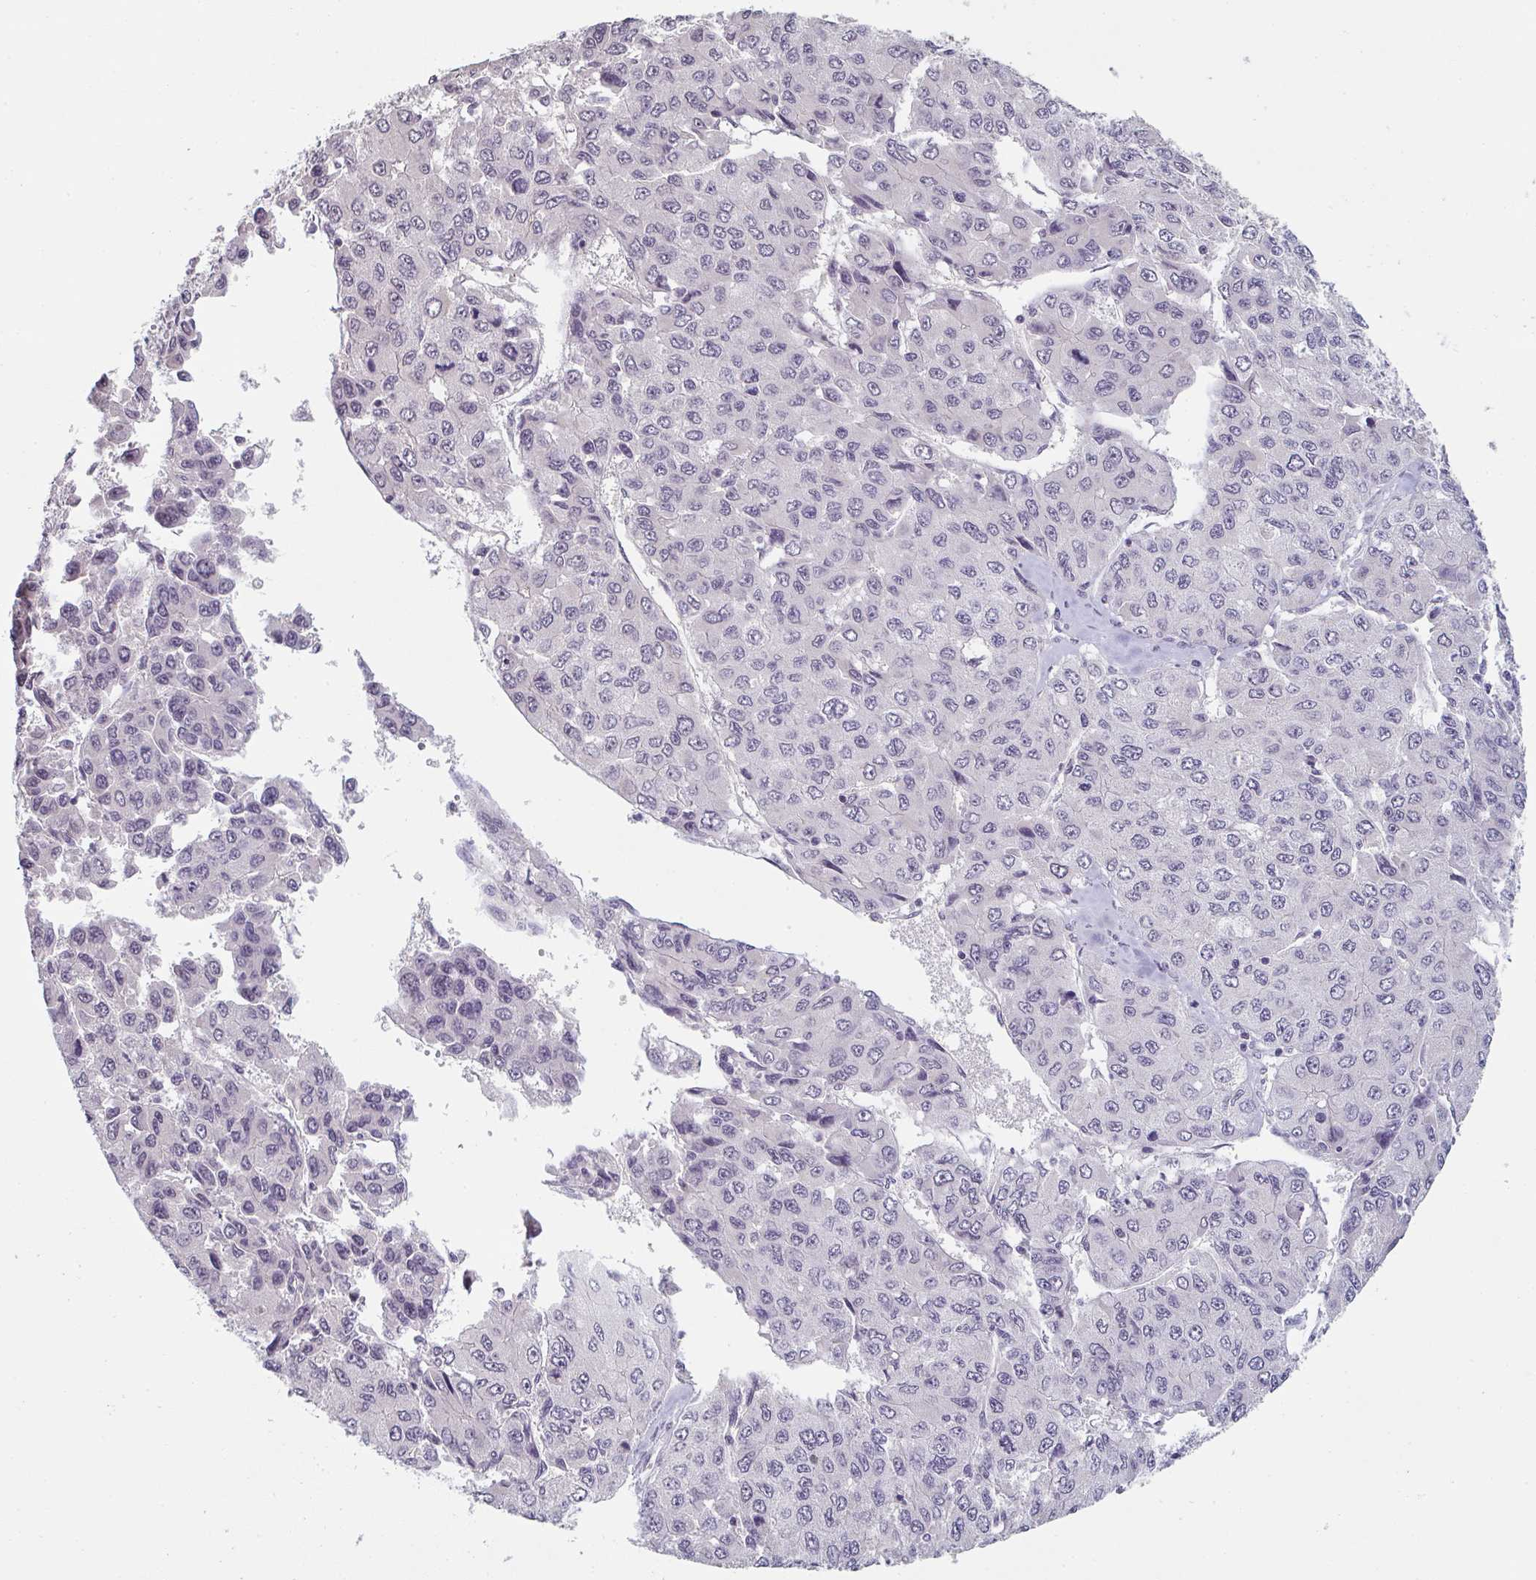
{"staining": {"intensity": "negative", "quantity": "none", "location": "none"}, "tissue": "liver cancer", "cell_type": "Tumor cells", "image_type": "cancer", "snomed": [{"axis": "morphology", "description": "Carcinoma, Hepatocellular, NOS"}, {"axis": "topography", "description": "Liver"}], "caption": "A high-resolution histopathology image shows immunohistochemistry (IHC) staining of liver hepatocellular carcinoma, which demonstrates no significant expression in tumor cells. Brightfield microscopy of IHC stained with DAB (brown) and hematoxylin (blue), captured at high magnification.", "gene": "ZNF214", "patient": {"sex": "female", "age": 66}}